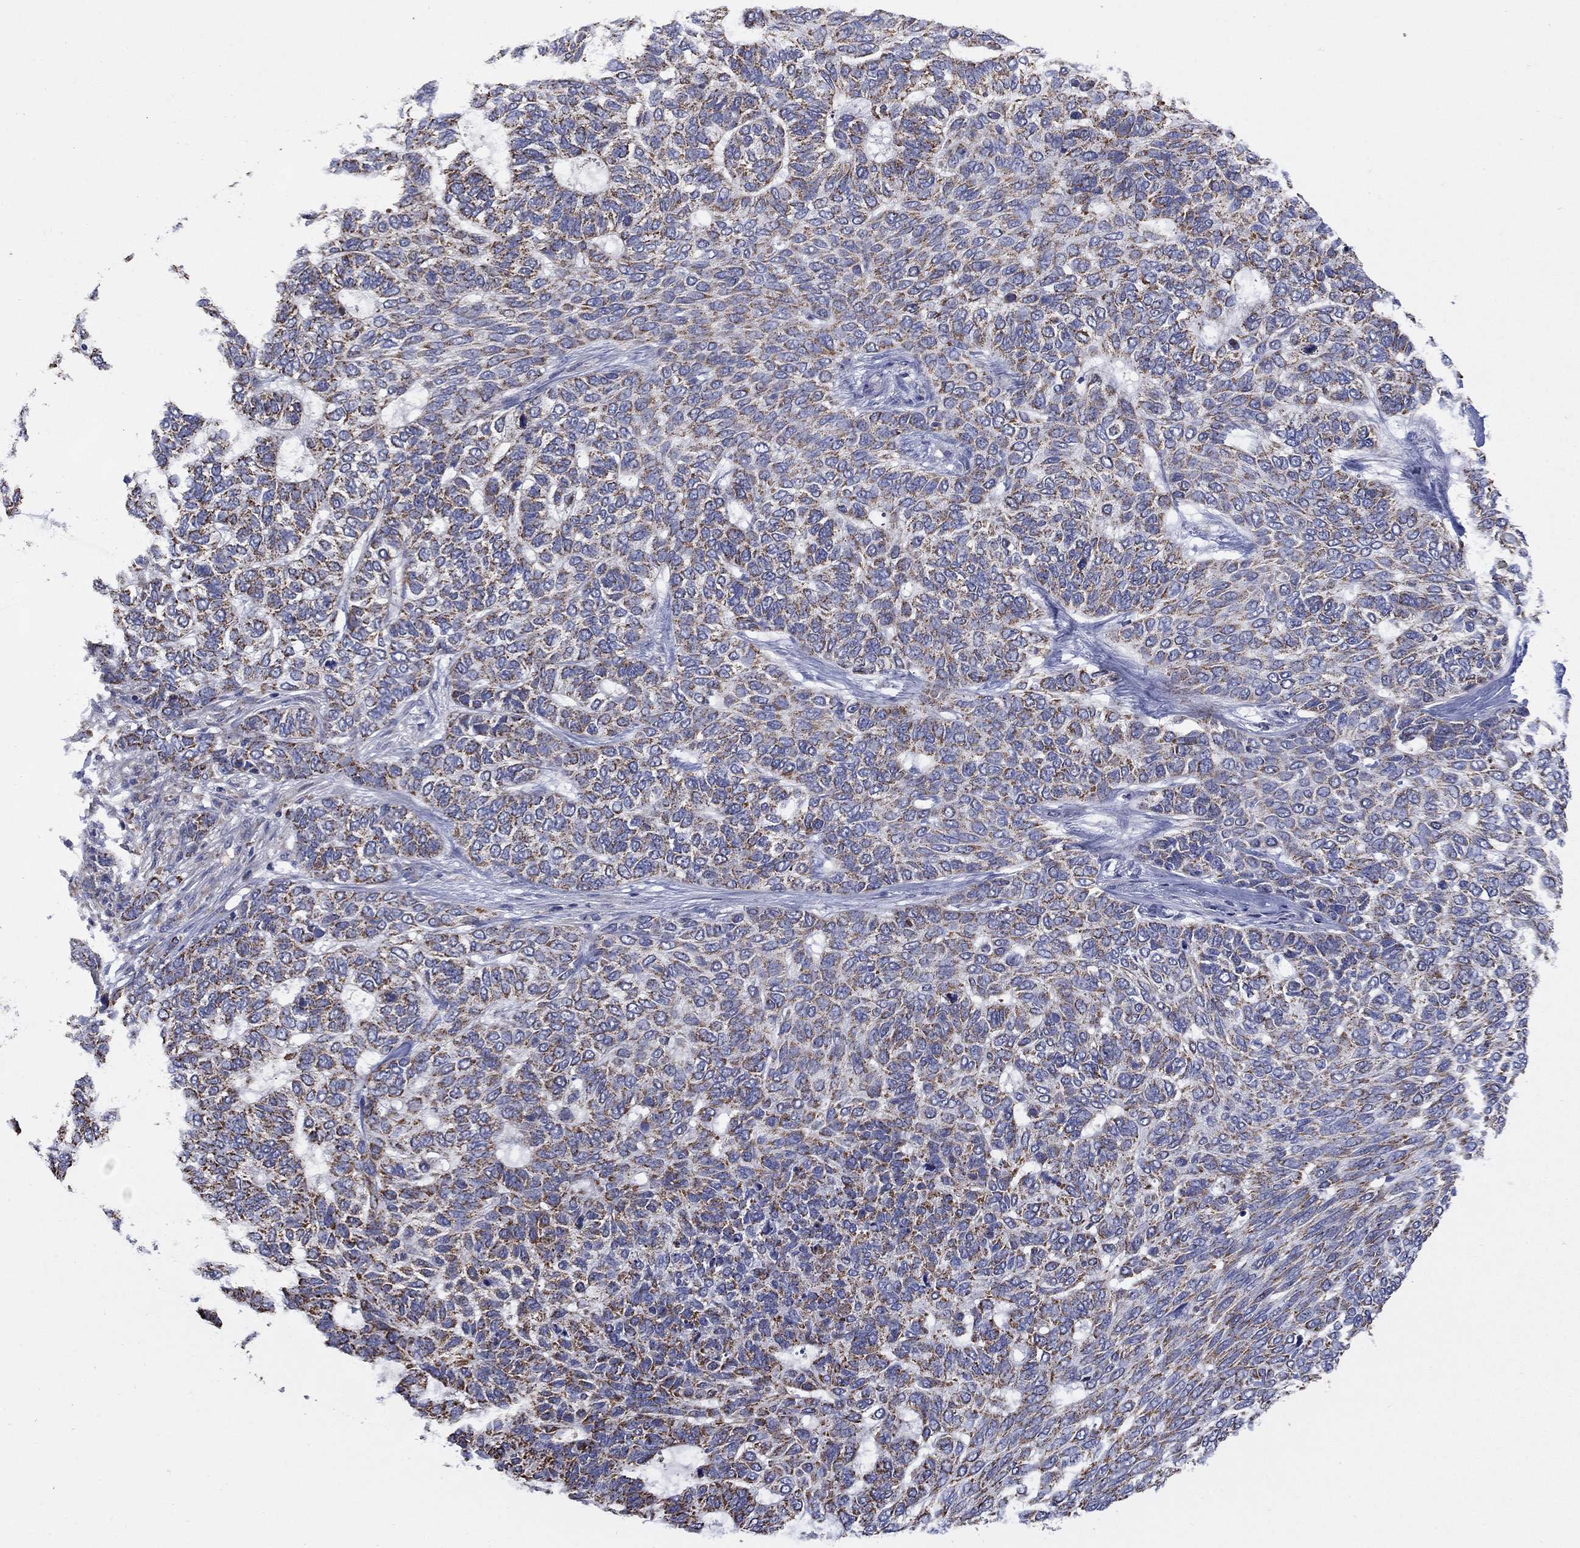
{"staining": {"intensity": "strong", "quantity": "<25%", "location": "cytoplasmic/membranous"}, "tissue": "skin cancer", "cell_type": "Tumor cells", "image_type": "cancer", "snomed": [{"axis": "morphology", "description": "Basal cell carcinoma"}, {"axis": "topography", "description": "Skin"}], "caption": "Skin cancer was stained to show a protein in brown. There is medium levels of strong cytoplasmic/membranous positivity in about <25% of tumor cells.", "gene": "HPS5", "patient": {"sex": "female", "age": 65}}